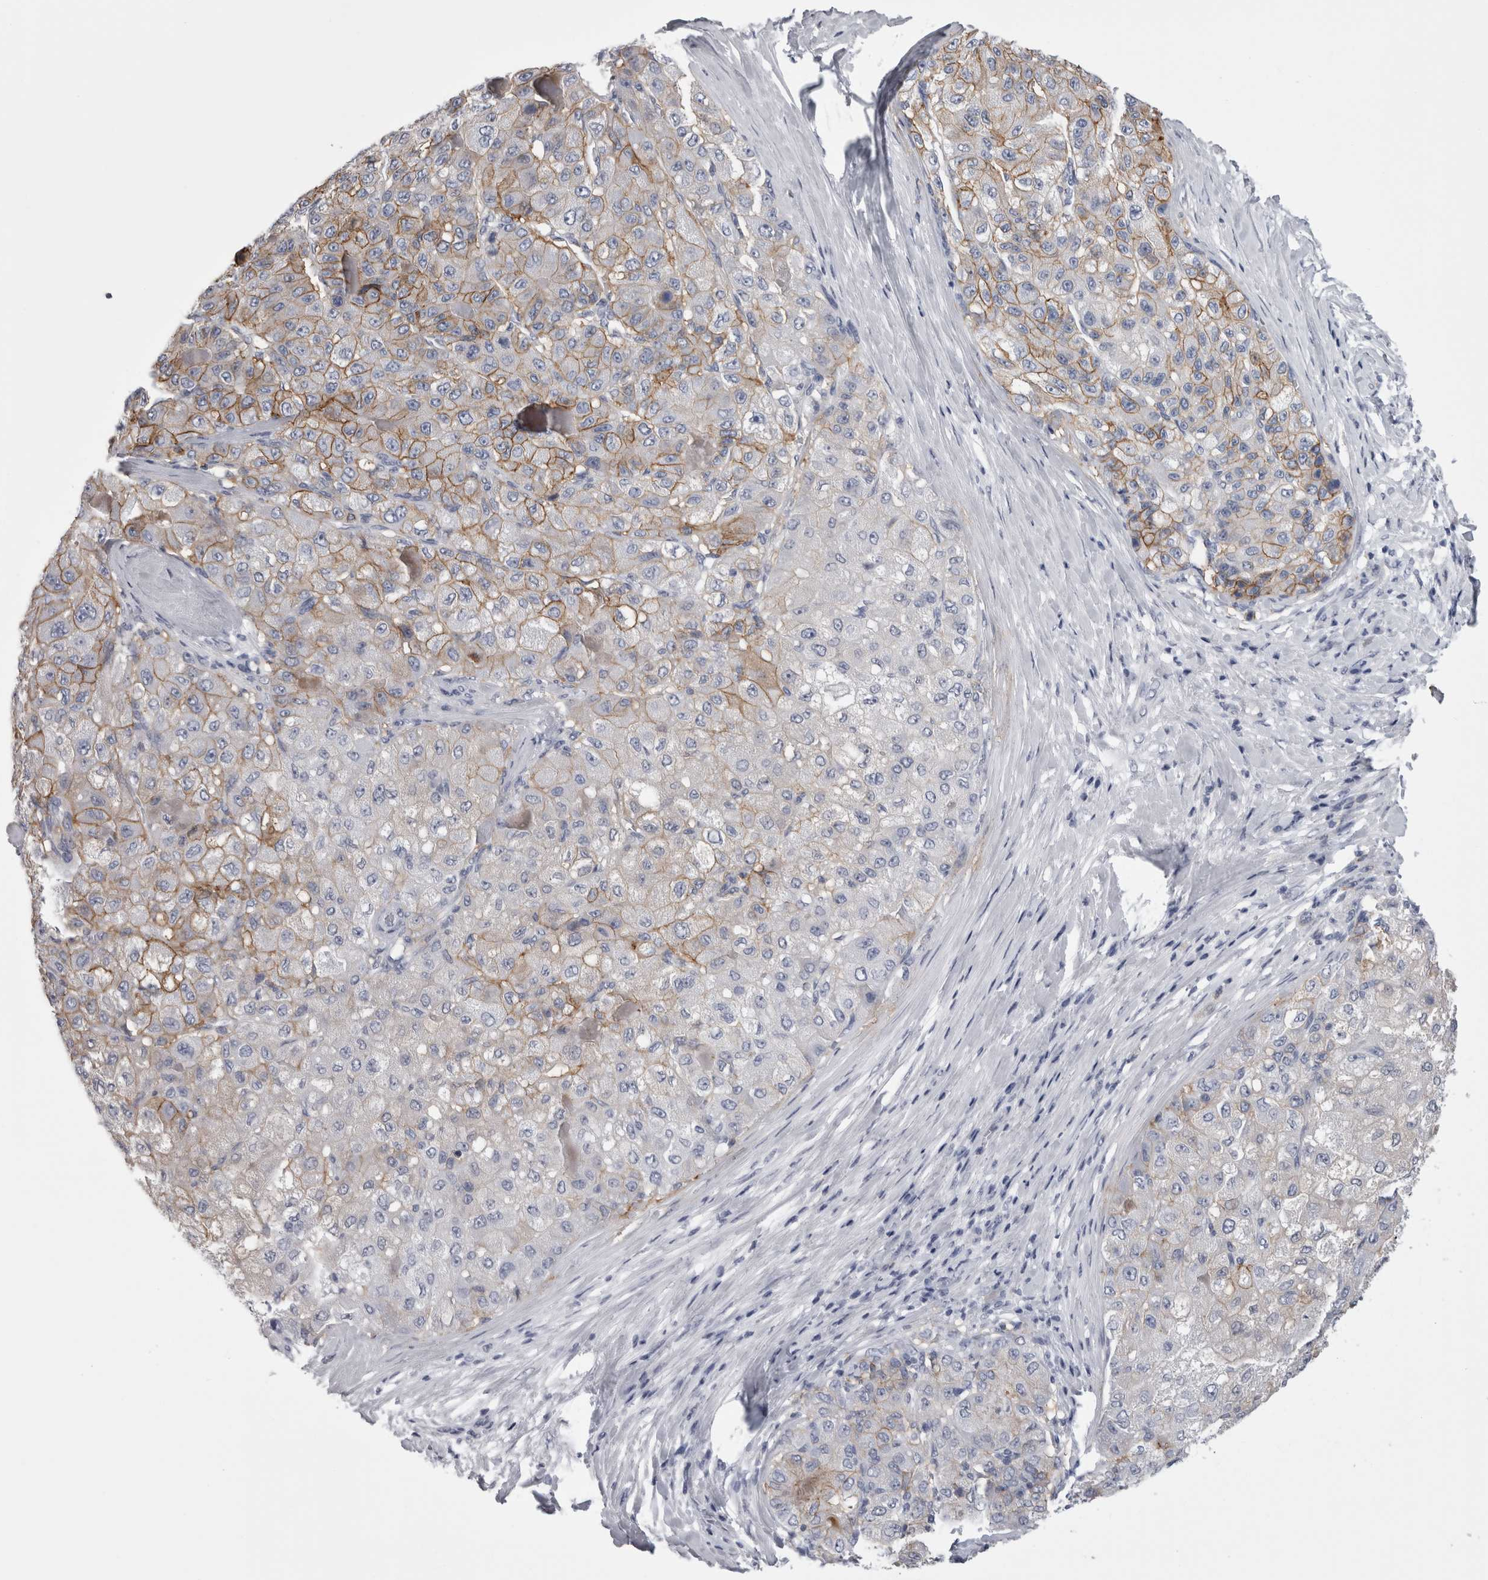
{"staining": {"intensity": "moderate", "quantity": "25%-75%", "location": "cytoplasmic/membranous"}, "tissue": "liver cancer", "cell_type": "Tumor cells", "image_type": "cancer", "snomed": [{"axis": "morphology", "description": "Carcinoma, Hepatocellular, NOS"}, {"axis": "topography", "description": "Liver"}], "caption": "Human liver hepatocellular carcinoma stained with a protein marker demonstrates moderate staining in tumor cells.", "gene": "AFMID", "patient": {"sex": "male", "age": 80}}